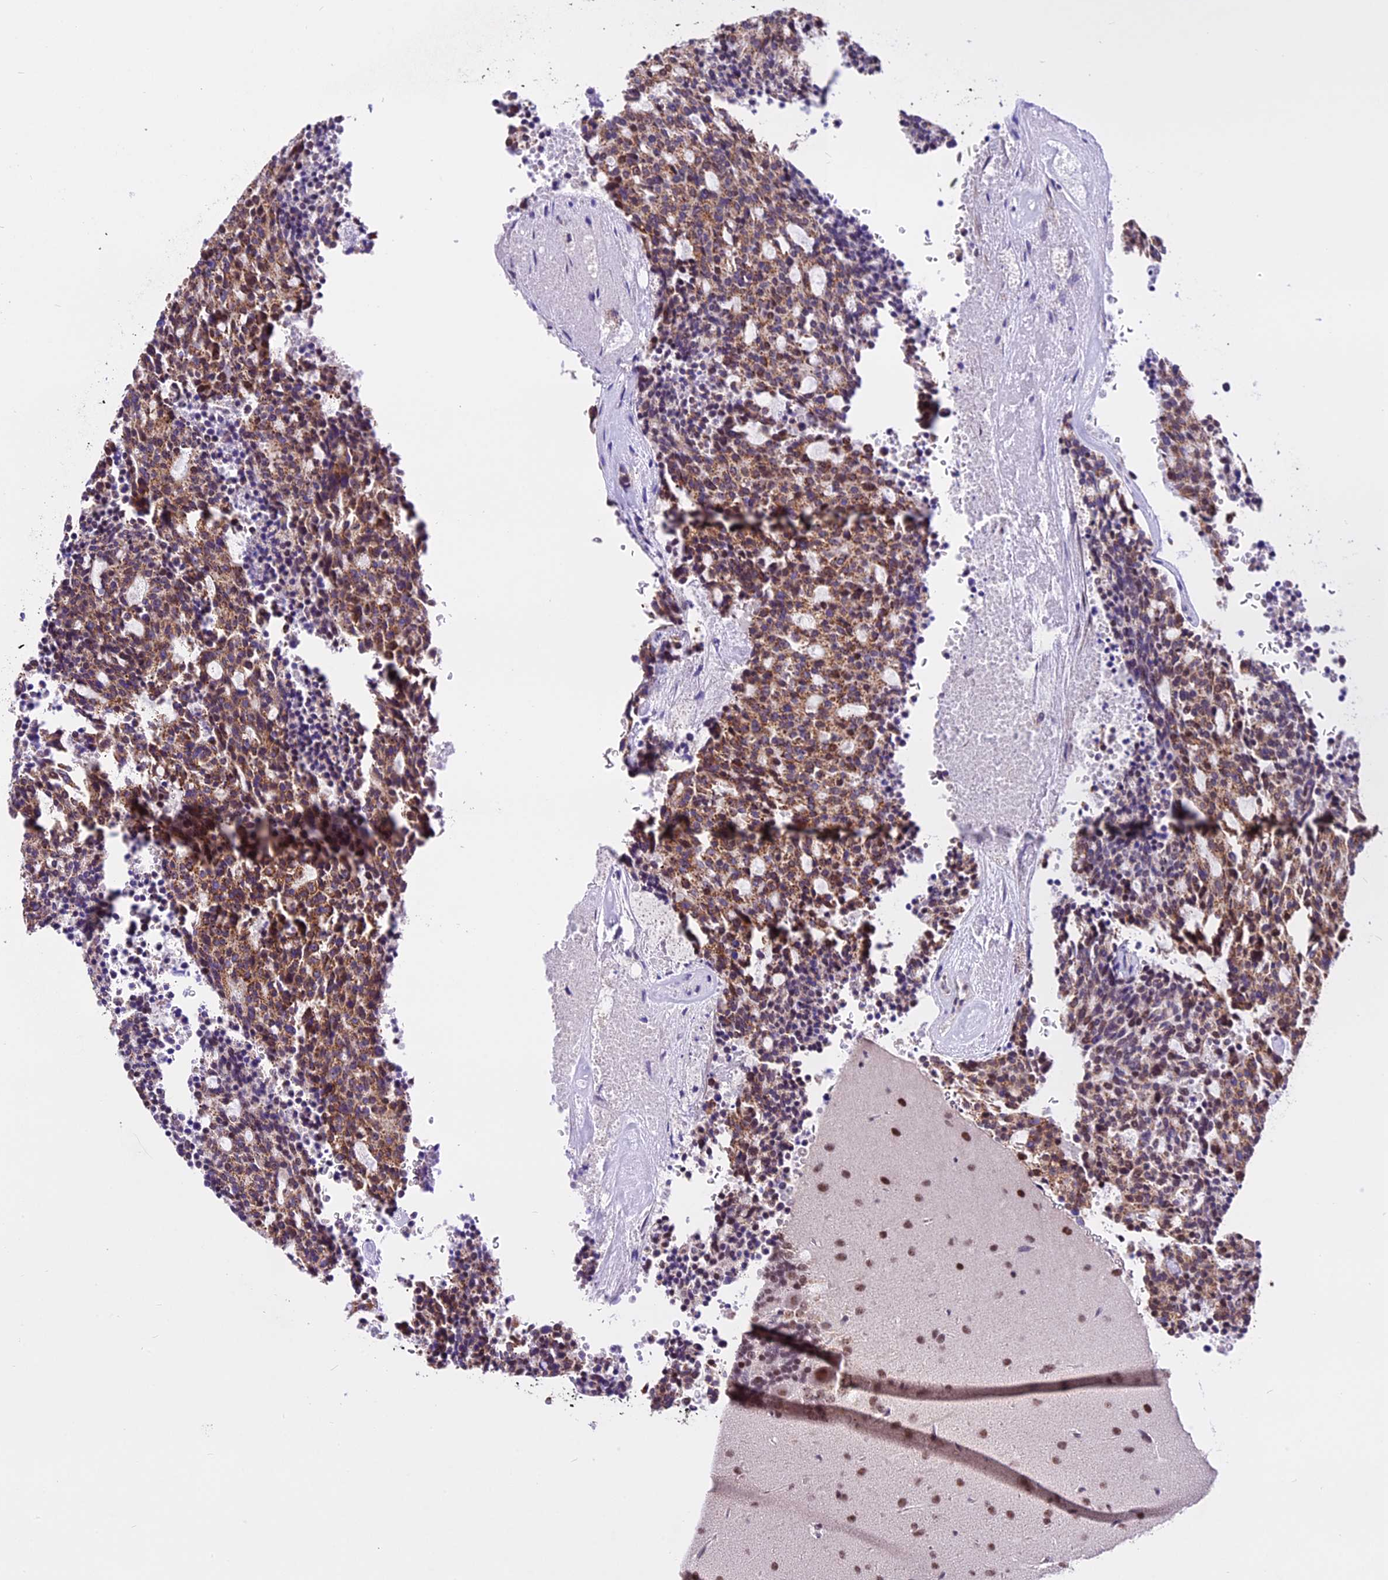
{"staining": {"intensity": "moderate", "quantity": ">75%", "location": "cytoplasmic/membranous"}, "tissue": "carcinoid", "cell_type": "Tumor cells", "image_type": "cancer", "snomed": [{"axis": "morphology", "description": "Carcinoid, malignant, NOS"}, {"axis": "topography", "description": "Pancreas"}], "caption": "Protein expression analysis of carcinoid shows moderate cytoplasmic/membranous expression in about >75% of tumor cells.", "gene": "CARS2", "patient": {"sex": "female", "age": 54}}